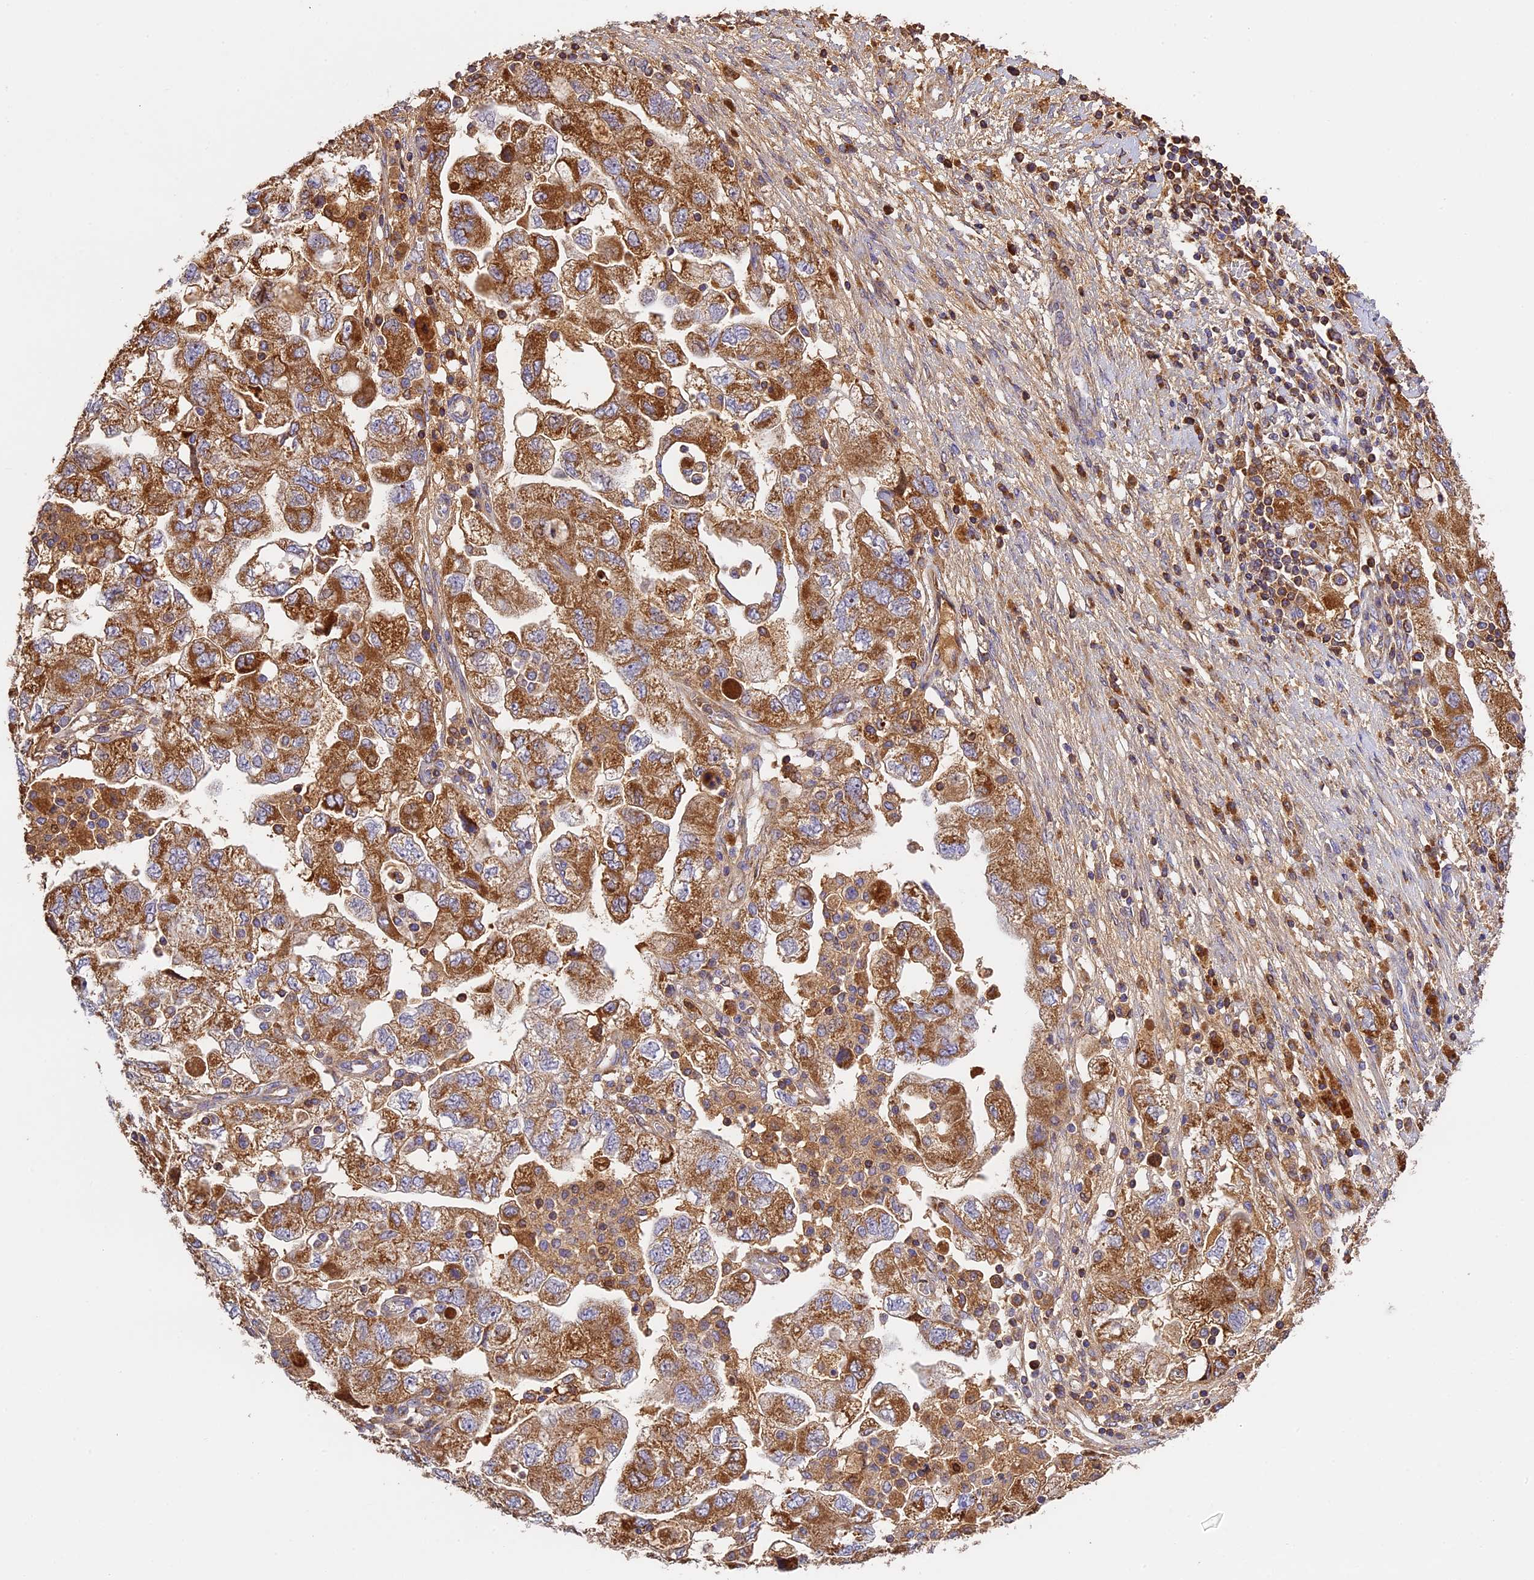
{"staining": {"intensity": "strong", "quantity": ">75%", "location": "cytoplasmic/membranous"}, "tissue": "ovarian cancer", "cell_type": "Tumor cells", "image_type": "cancer", "snomed": [{"axis": "morphology", "description": "Carcinoma, NOS"}, {"axis": "morphology", "description": "Cystadenocarcinoma, serous, NOS"}, {"axis": "topography", "description": "Ovary"}], "caption": "Brown immunohistochemical staining in human ovarian cancer (carcinoma) demonstrates strong cytoplasmic/membranous staining in approximately >75% of tumor cells.", "gene": "OCEL1", "patient": {"sex": "female", "age": 69}}